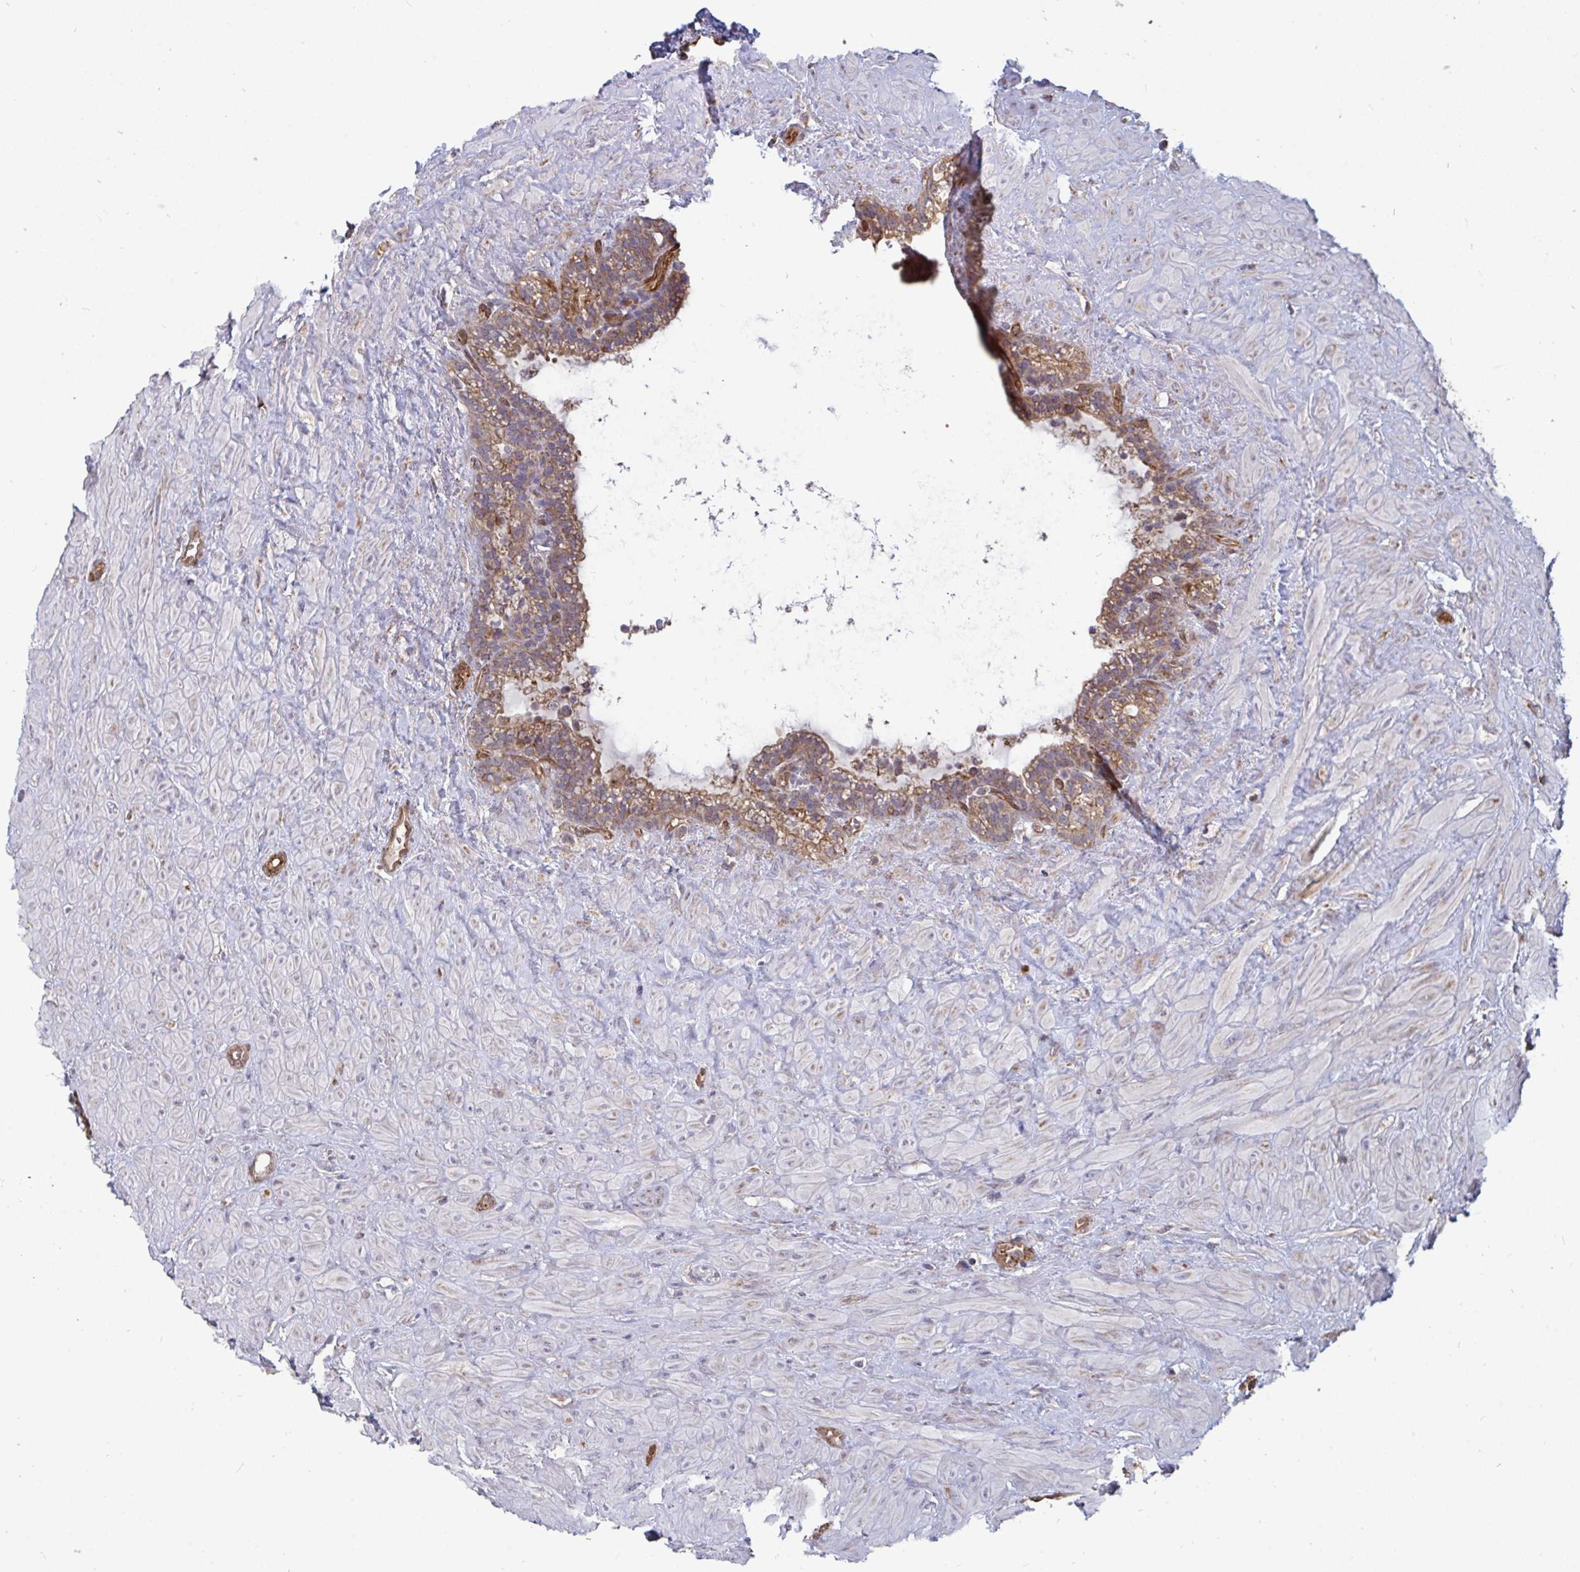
{"staining": {"intensity": "moderate", "quantity": "25%-75%", "location": "cytoplasmic/membranous"}, "tissue": "seminal vesicle", "cell_type": "Glandular cells", "image_type": "normal", "snomed": [{"axis": "morphology", "description": "Normal tissue, NOS"}, {"axis": "topography", "description": "Seminal veicle"}], "caption": "Protein staining of normal seminal vesicle exhibits moderate cytoplasmic/membranous positivity in about 25%-75% of glandular cells.", "gene": "ISCU", "patient": {"sex": "male", "age": 76}}